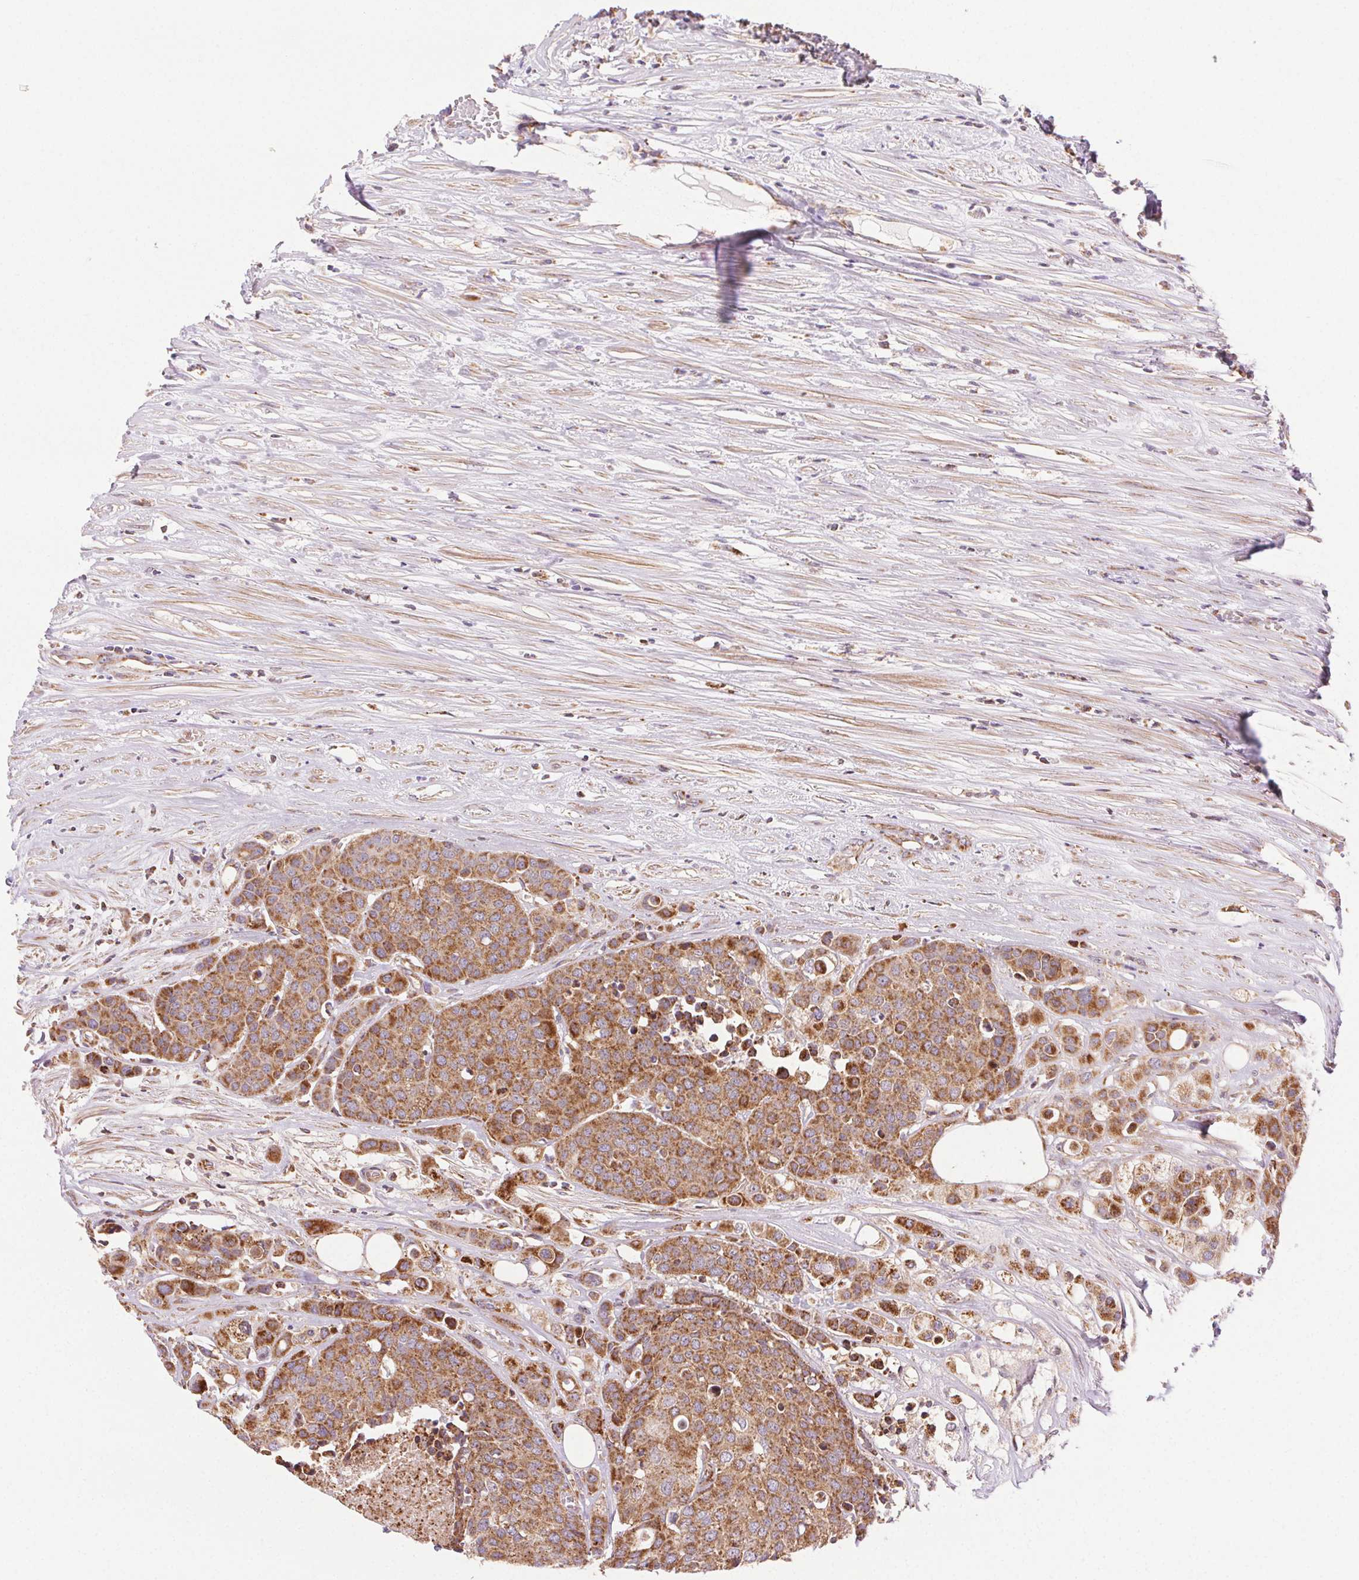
{"staining": {"intensity": "moderate", "quantity": ">75%", "location": "cytoplasmic/membranous"}, "tissue": "carcinoid", "cell_type": "Tumor cells", "image_type": "cancer", "snomed": [{"axis": "morphology", "description": "Carcinoid, malignant, NOS"}, {"axis": "topography", "description": "Colon"}], "caption": "Immunohistochemistry (IHC) photomicrograph of human carcinoid (malignant) stained for a protein (brown), which reveals medium levels of moderate cytoplasmic/membranous expression in approximately >75% of tumor cells.", "gene": "CLPB", "patient": {"sex": "male", "age": 81}}